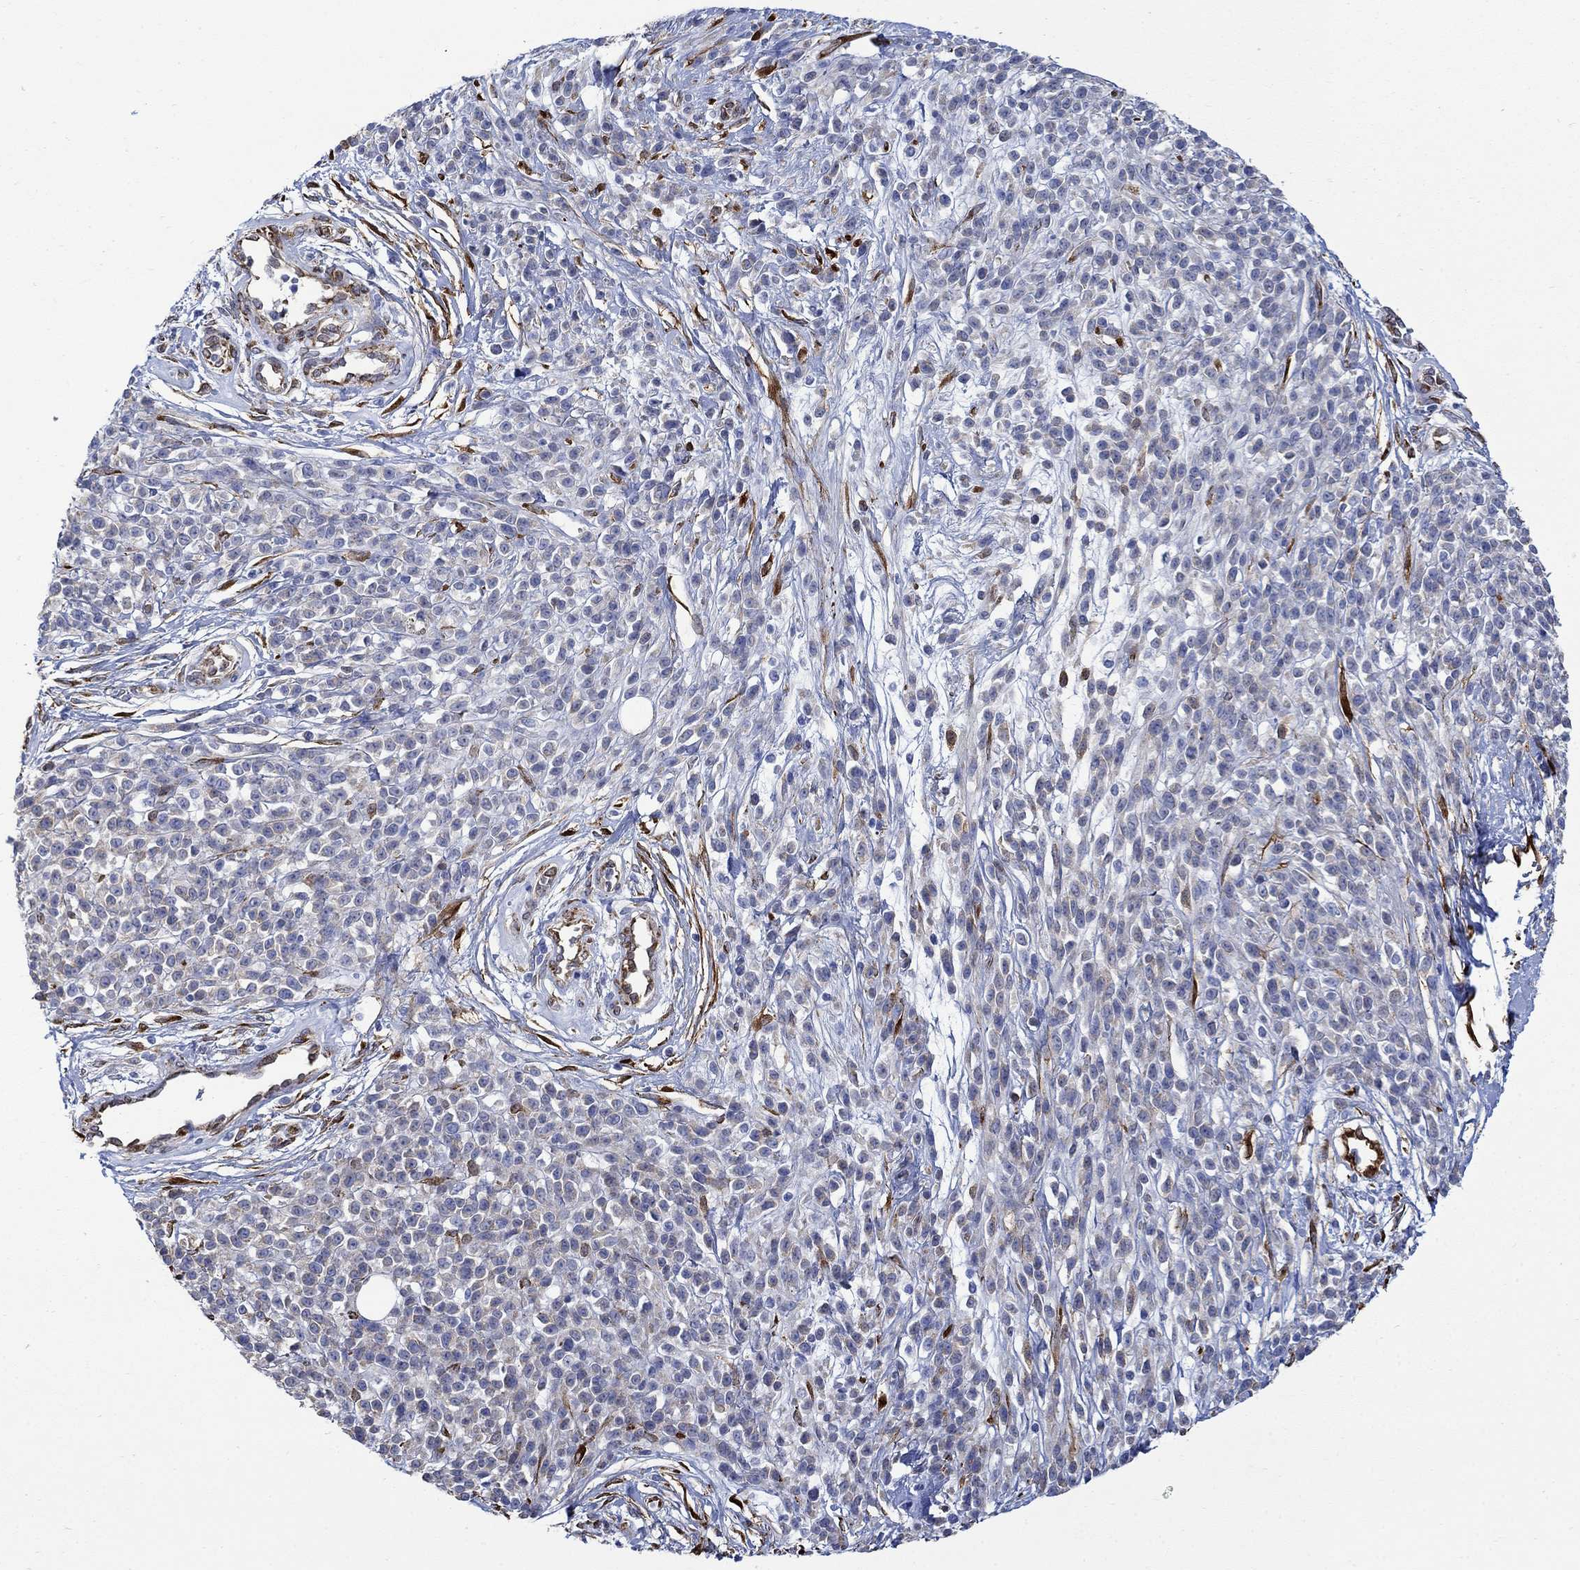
{"staining": {"intensity": "negative", "quantity": "none", "location": "none"}, "tissue": "melanoma", "cell_type": "Tumor cells", "image_type": "cancer", "snomed": [{"axis": "morphology", "description": "Malignant melanoma, NOS"}, {"axis": "topography", "description": "Skin"}, {"axis": "topography", "description": "Skin of trunk"}], "caption": "Immunohistochemical staining of human melanoma displays no significant expression in tumor cells.", "gene": "TGM2", "patient": {"sex": "male", "age": 74}}